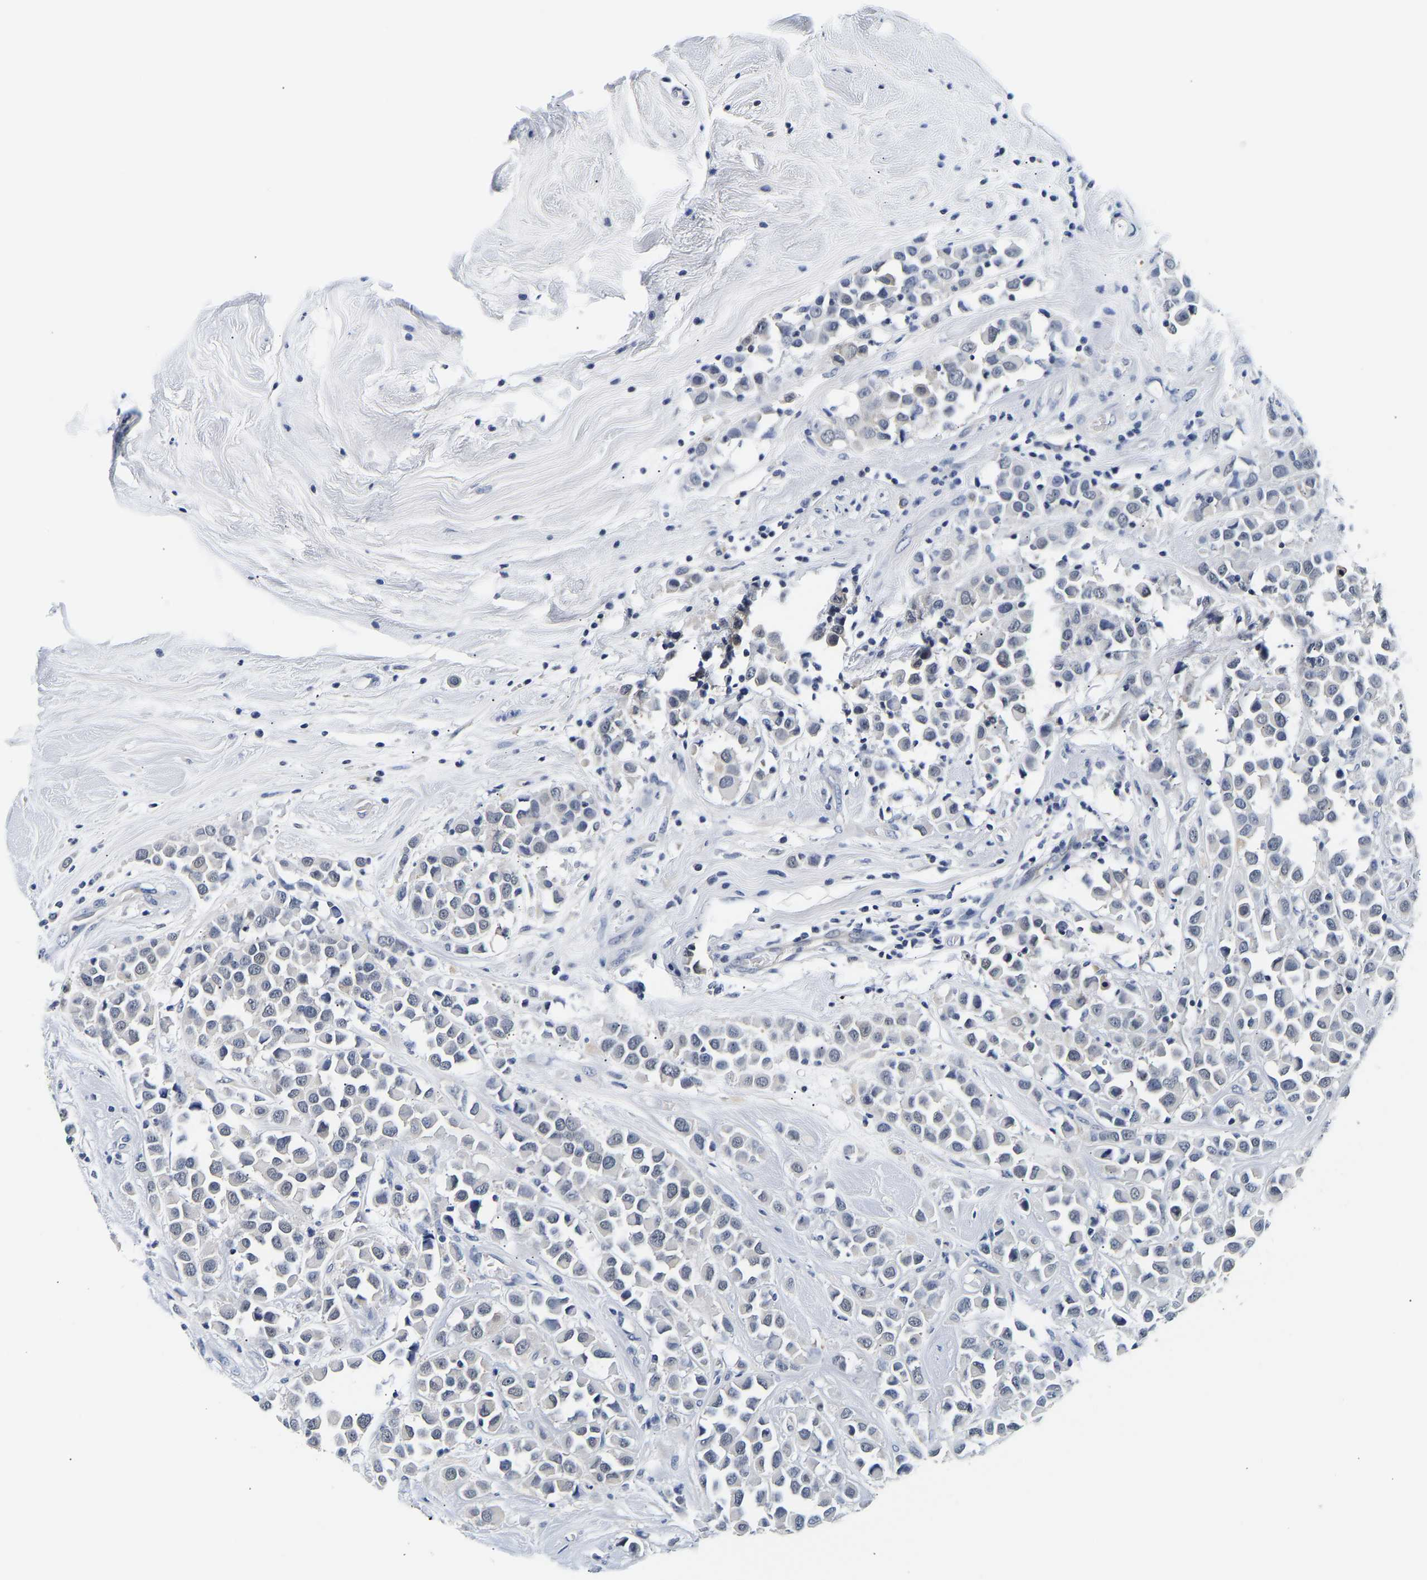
{"staining": {"intensity": "negative", "quantity": "none", "location": "none"}, "tissue": "breast cancer", "cell_type": "Tumor cells", "image_type": "cancer", "snomed": [{"axis": "morphology", "description": "Duct carcinoma"}, {"axis": "topography", "description": "Breast"}], "caption": "Human breast invasive ductal carcinoma stained for a protein using immunohistochemistry shows no positivity in tumor cells.", "gene": "UCHL3", "patient": {"sex": "female", "age": 61}}